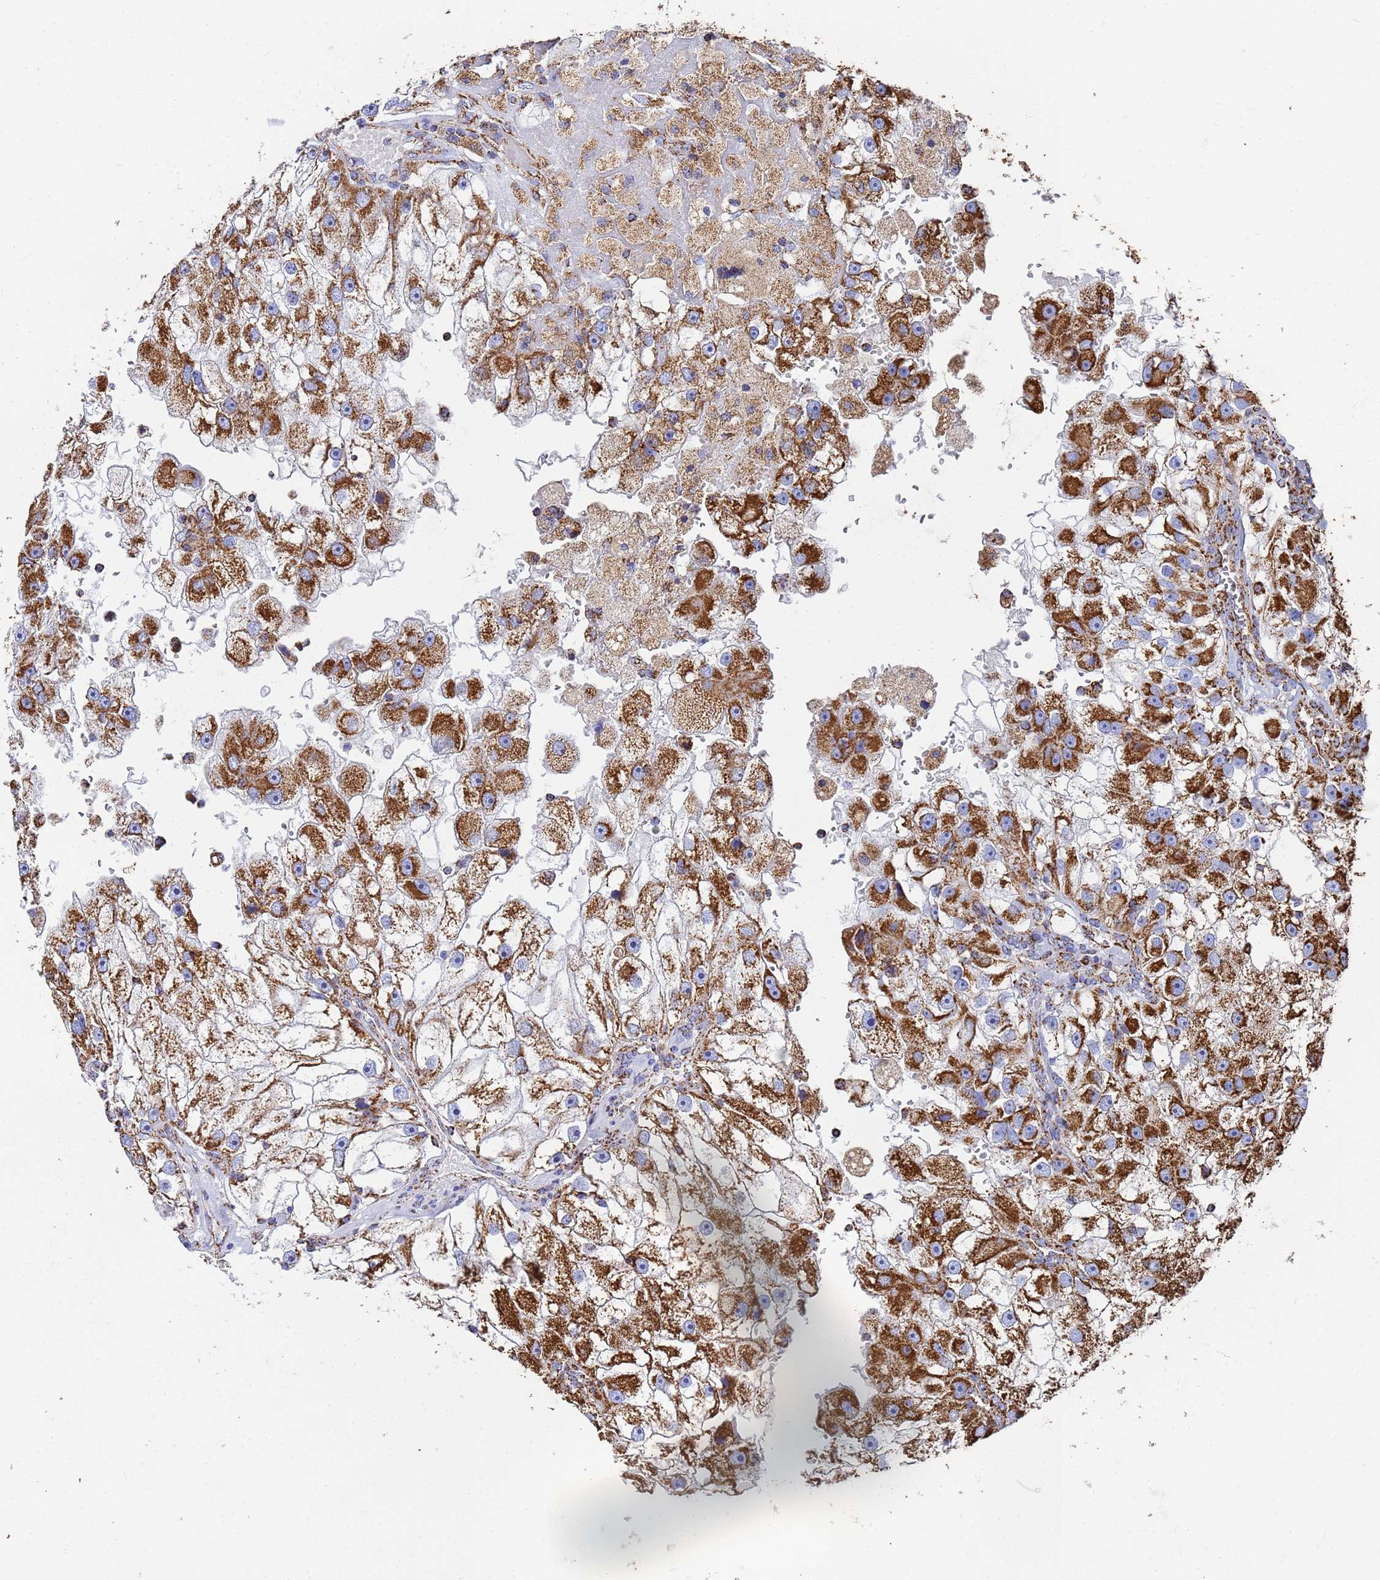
{"staining": {"intensity": "strong", "quantity": ">75%", "location": "cytoplasmic/membranous"}, "tissue": "renal cancer", "cell_type": "Tumor cells", "image_type": "cancer", "snomed": [{"axis": "morphology", "description": "Adenocarcinoma, NOS"}, {"axis": "topography", "description": "Kidney"}], "caption": "Tumor cells demonstrate strong cytoplasmic/membranous staining in approximately >75% of cells in adenocarcinoma (renal).", "gene": "GLUD1", "patient": {"sex": "male", "age": 63}}